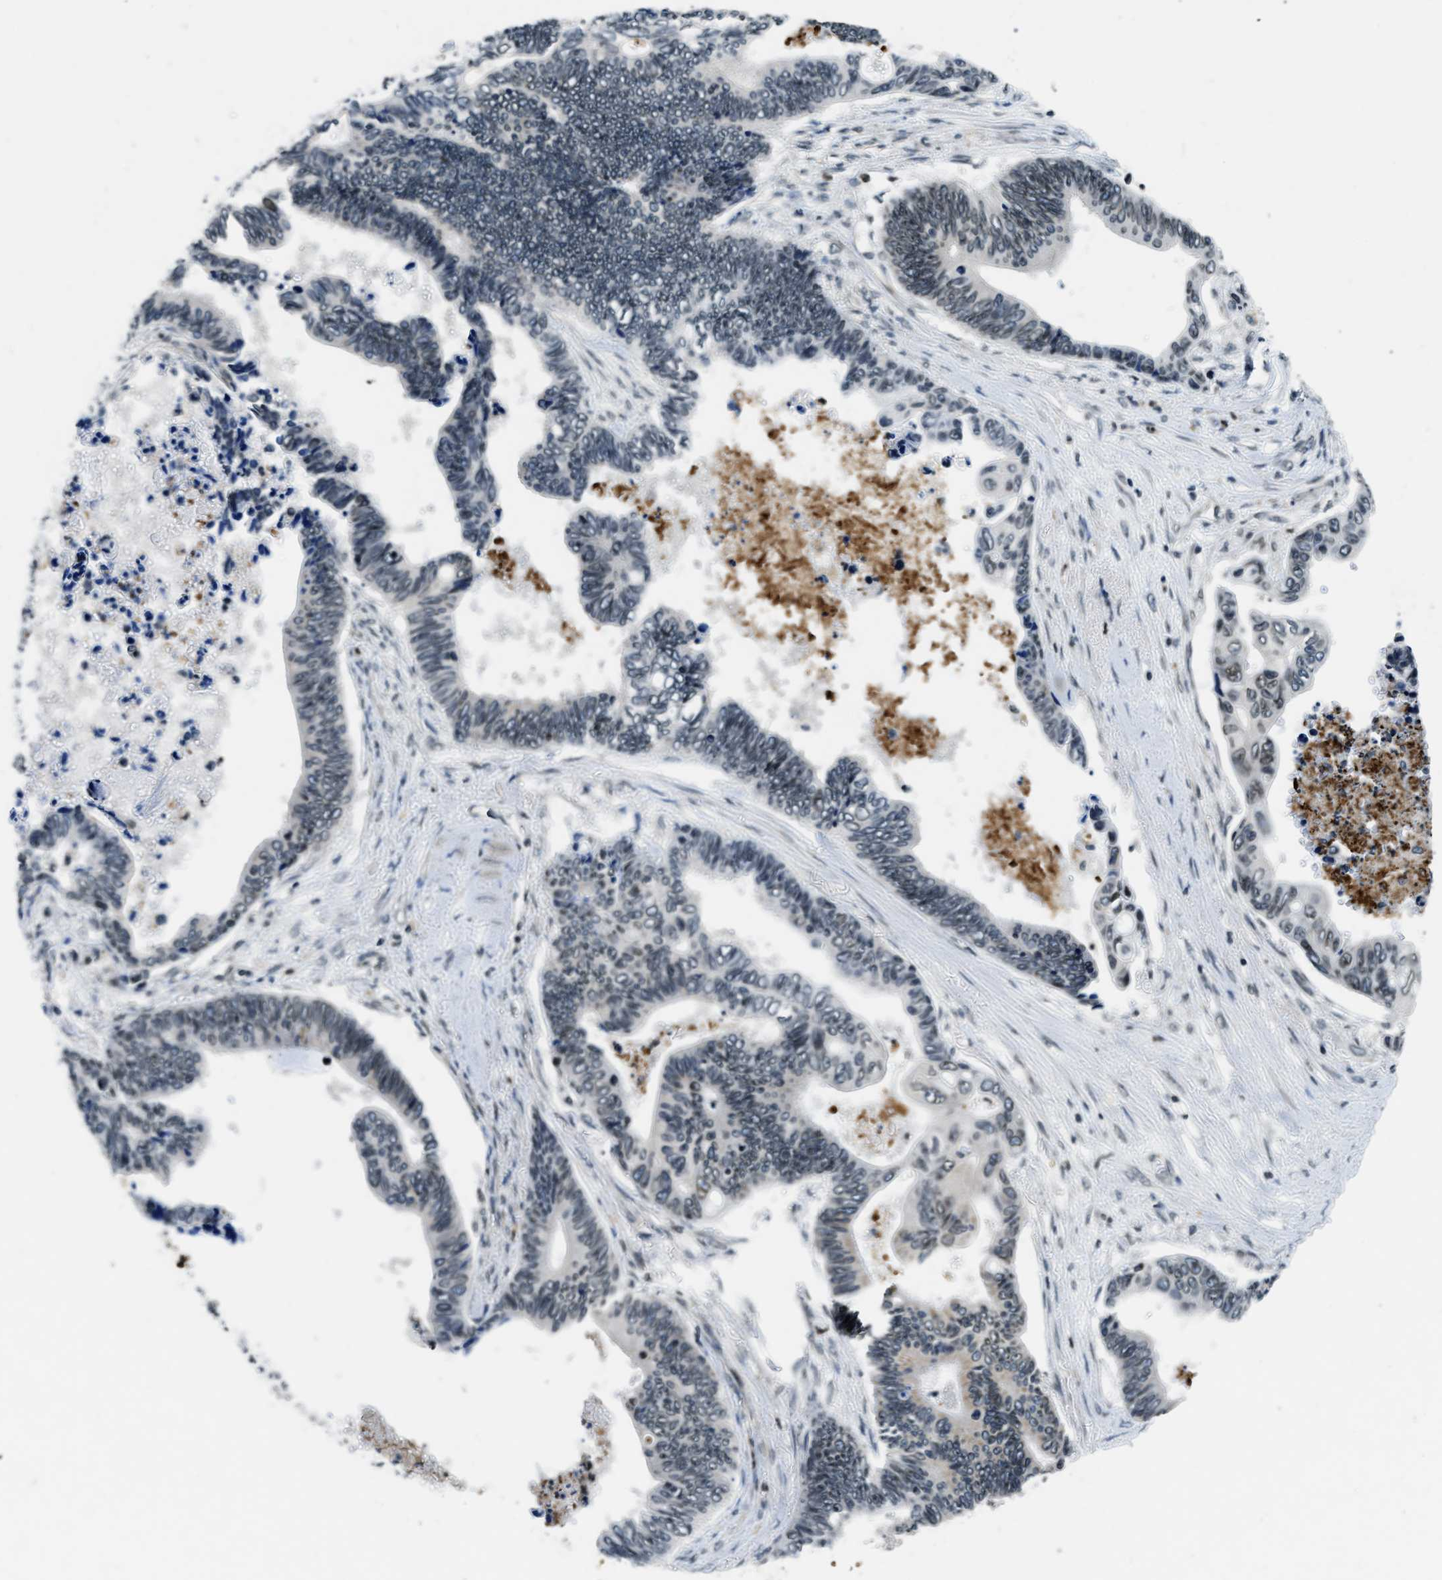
{"staining": {"intensity": "weak", "quantity": "<25%", "location": "nuclear"}, "tissue": "pancreatic cancer", "cell_type": "Tumor cells", "image_type": "cancer", "snomed": [{"axis": "morphology", "description": "Adenocarcinoma, NOS"}, {"axis": "topography", "description": "Pancreas"}], "caption": "DAB immunohistochemical staining of pancreatic cancer (adenocarcinoma) displays no significant expression in tumor cells.", "gene": "ZC3HC1", "patient": {"sex": "female", "age": 70}}